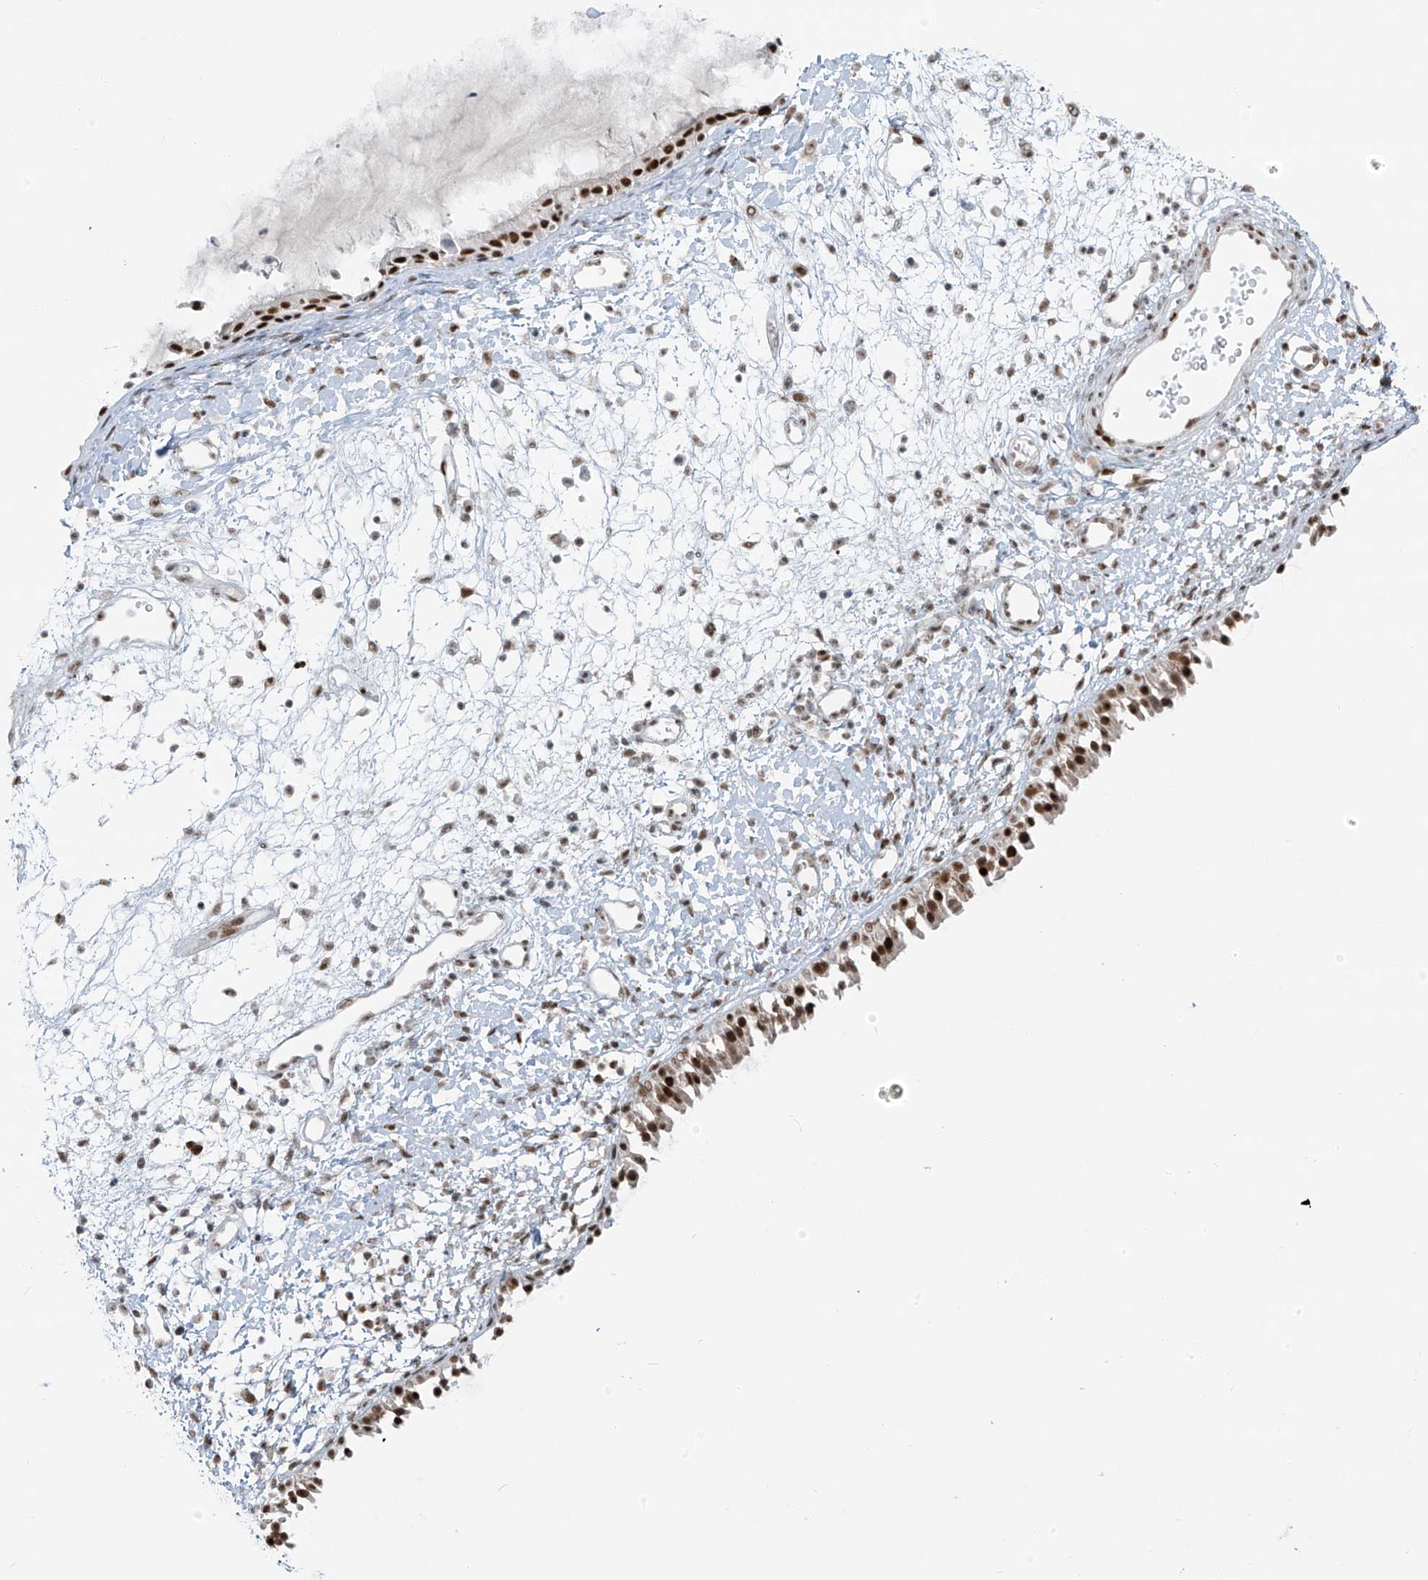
{"staining": {"intensity": "strong", "quantity": ">75%", "location": "nuclear"}, "tissue": "nasopharynx", "cell_type": "Respiratory epithelial cells", "image_type": "normal", "snomed": [{"axis": "morphology", "description": "Normal tissue, NOS"}, {"axis": "topography", "description": "Nasopharynx"}], "caption": "Normal nasopharynx demonstrates strong nuclear positivity in about >75% of respiratory epithelial cells.", "gene": "WRNIP1", "patient": {"sex": "male", "age": 22}}